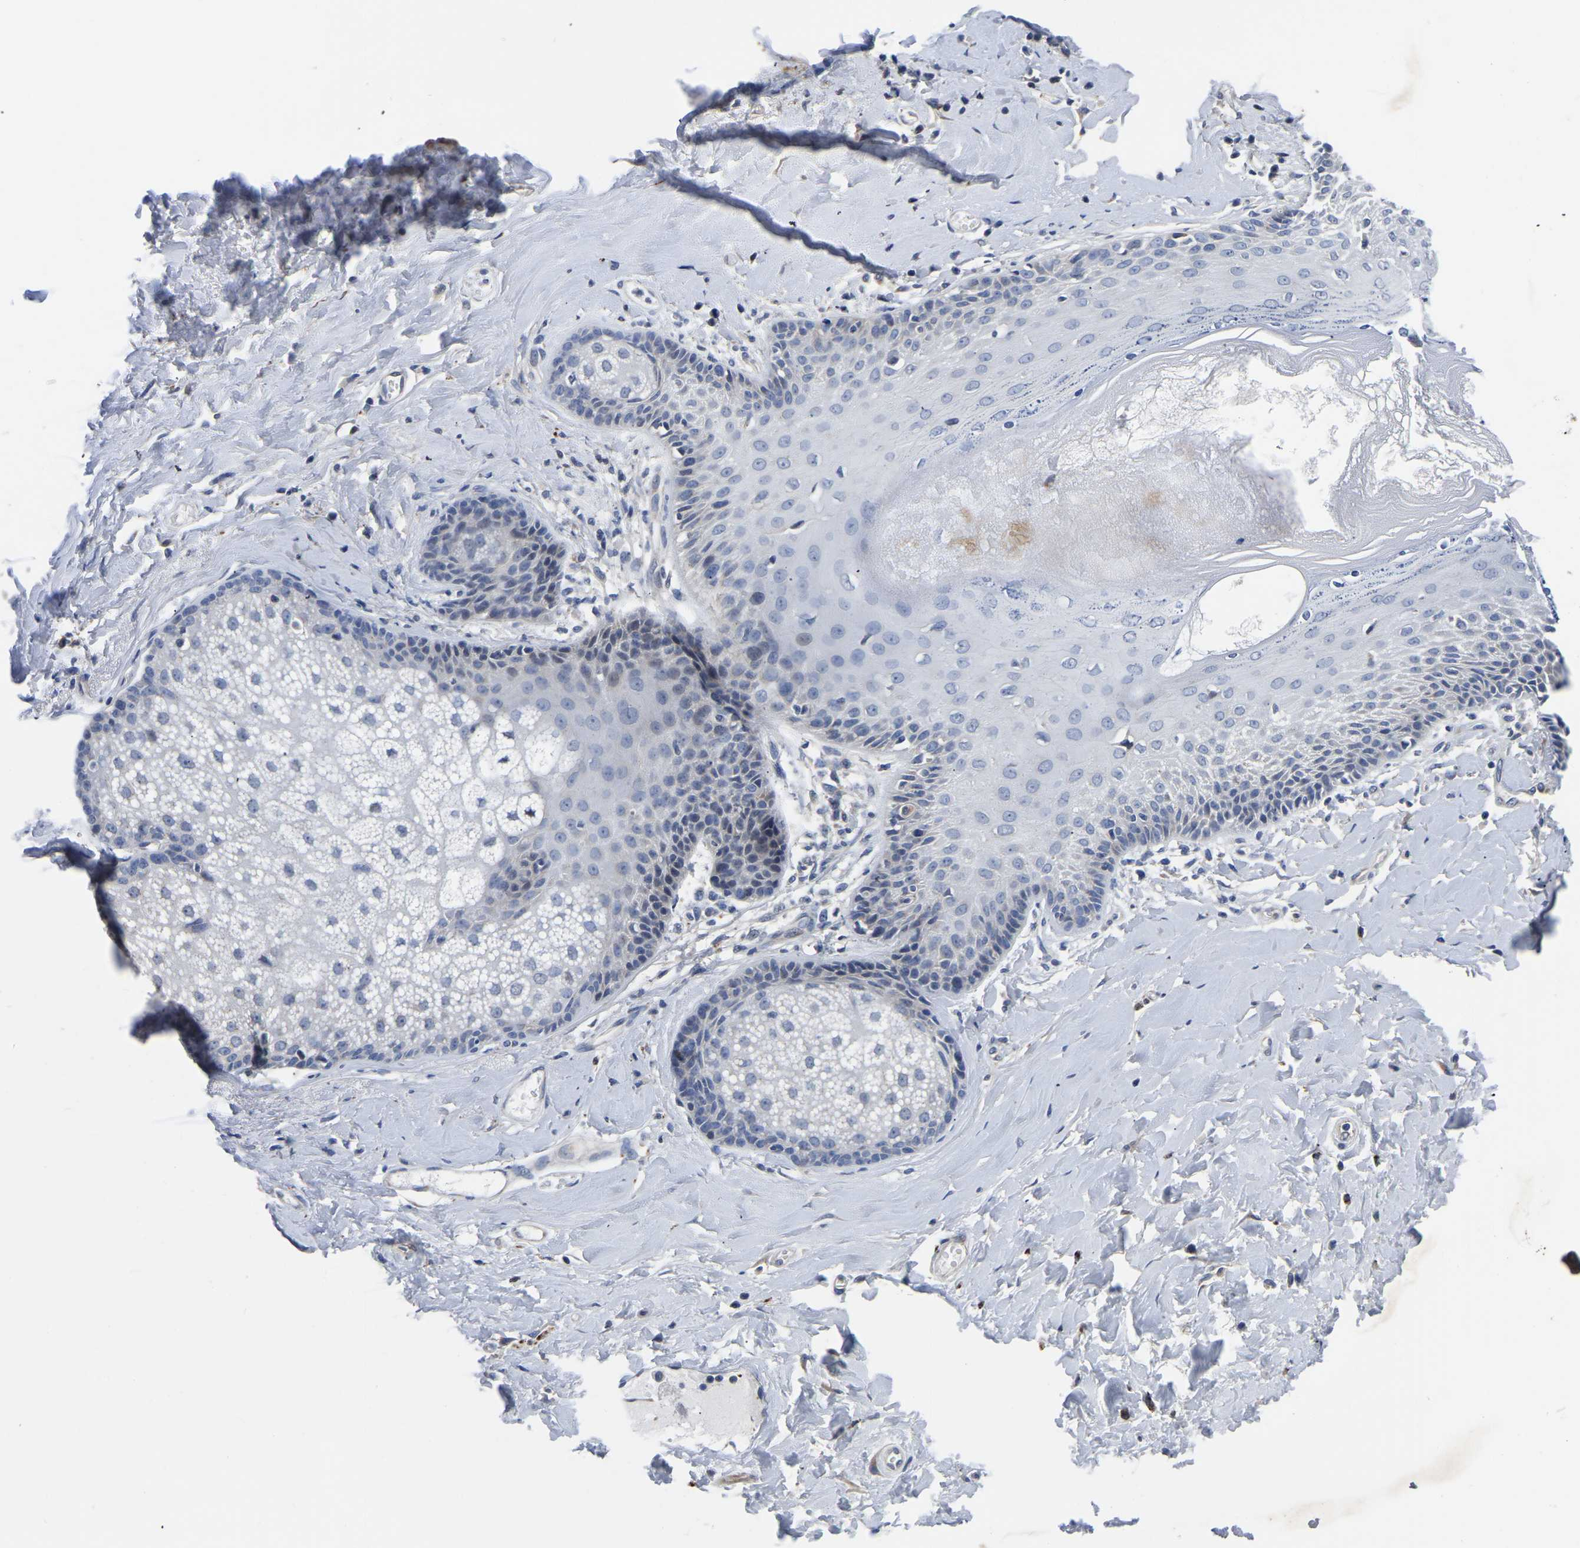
{"staining": {"intensity": "negative", "quantity": "none", "location": "none"}, "tissue": "skin", "cell_type": "Epidermal cells", "image_type": "normal", "snomed": [{"axis": "morphology", "description": "Normal tissue, NOS"}, {"axis": "topography", "description": "Anal"}], "caption": "Immunohistochemistry of normal human skin shows no expression in epidermal cells.", "gene": "PDLIM7", "patient": {"sex": "male", "age": 69}}